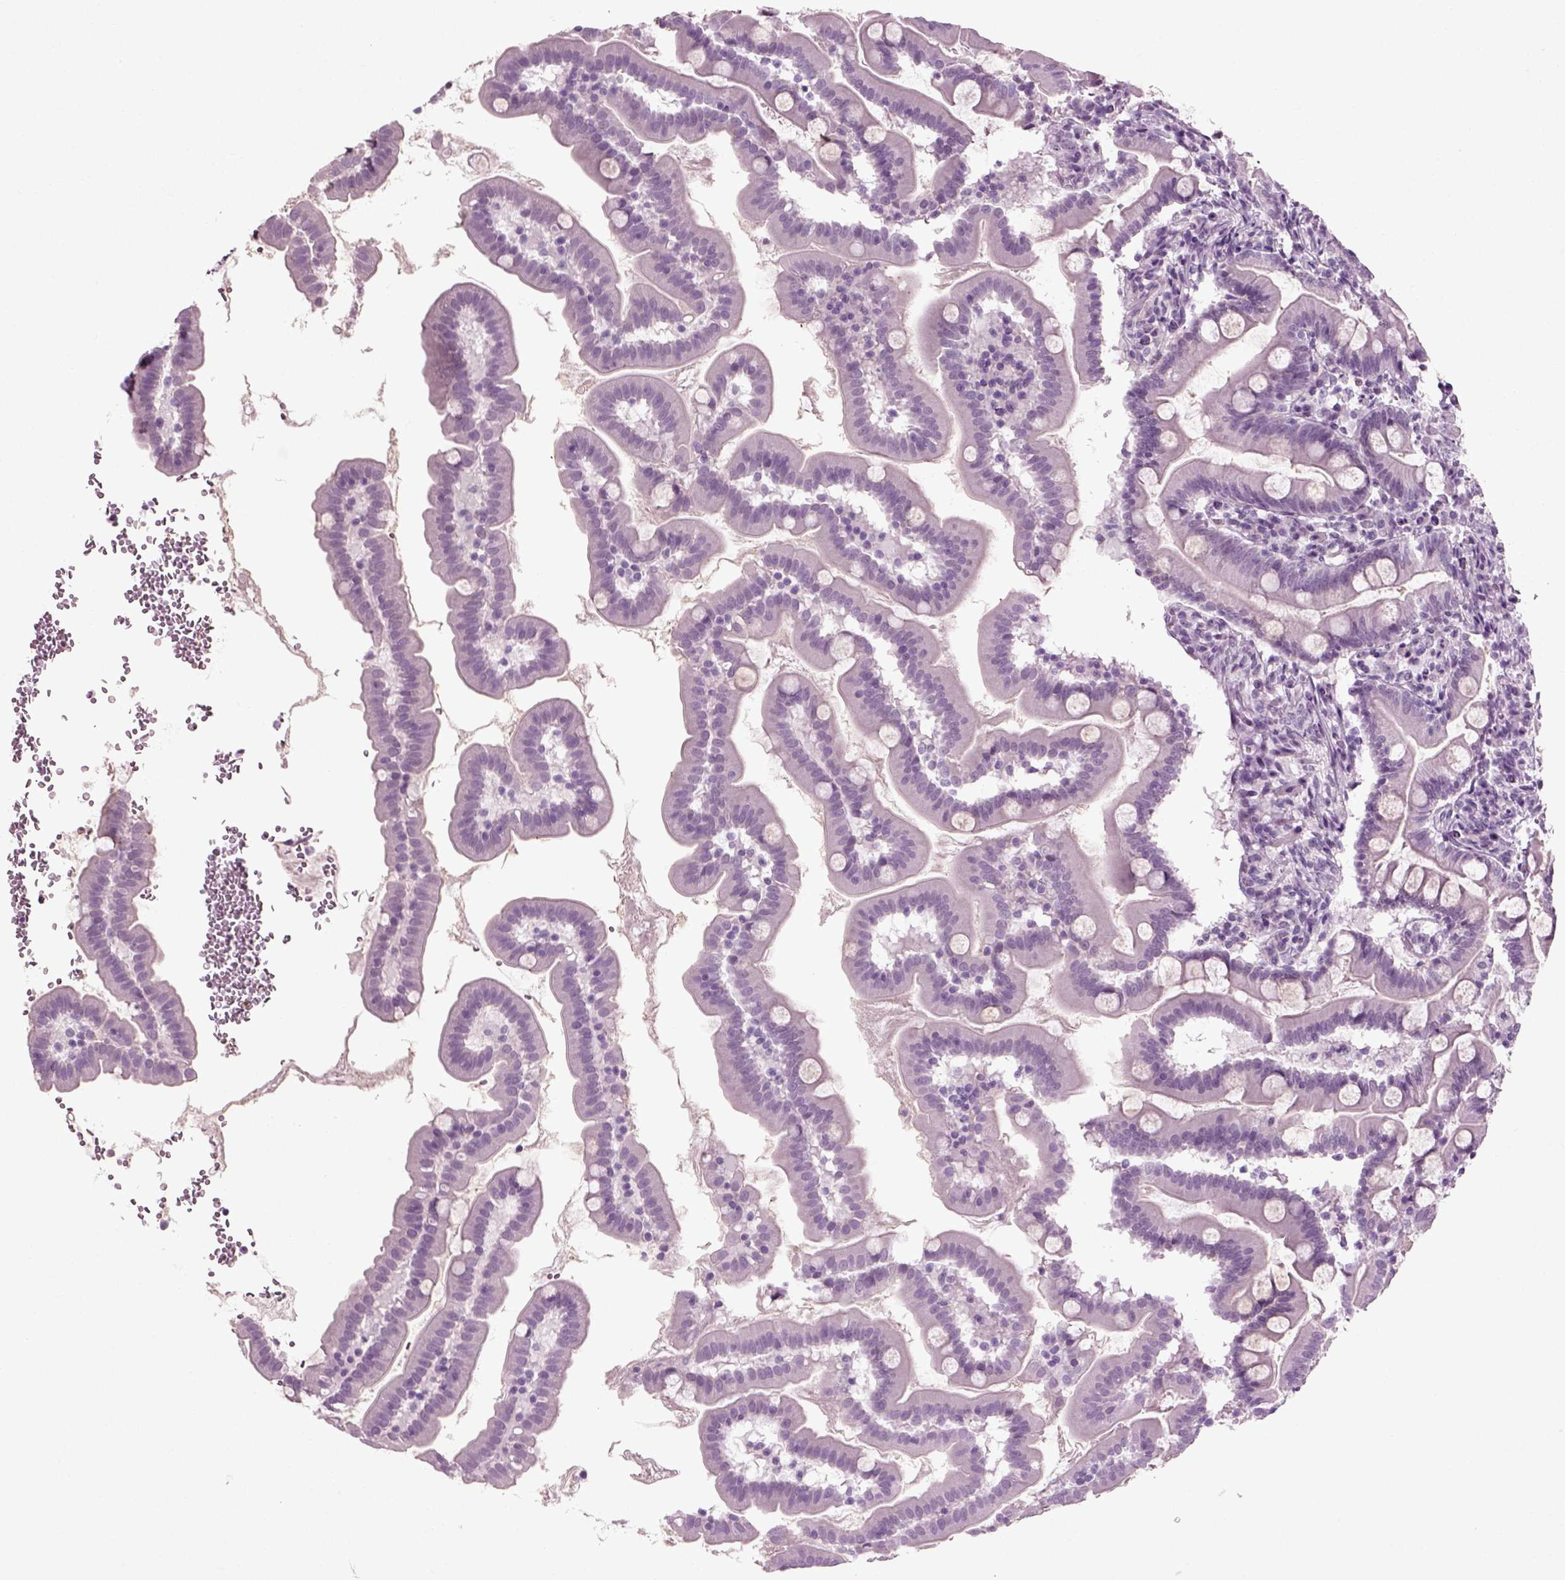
{"staining": {"intensity": "negative", "quantity": "none", "location": "none"}, "tissue": "small intestine", "cell_type": "Glandular cells", "image_type": "normal", "snomed": [{"axis": "morphology", "description": "Normal tissue, NOS"}, {"axis": "topography", "description": "Small intestine"}], "caption": "Histopathology image shows no protein staining in glandular cells of unremarkable small intestine.", "gene": "ZC2HC1C", "patient": {"sex": "female", "age": 44}}